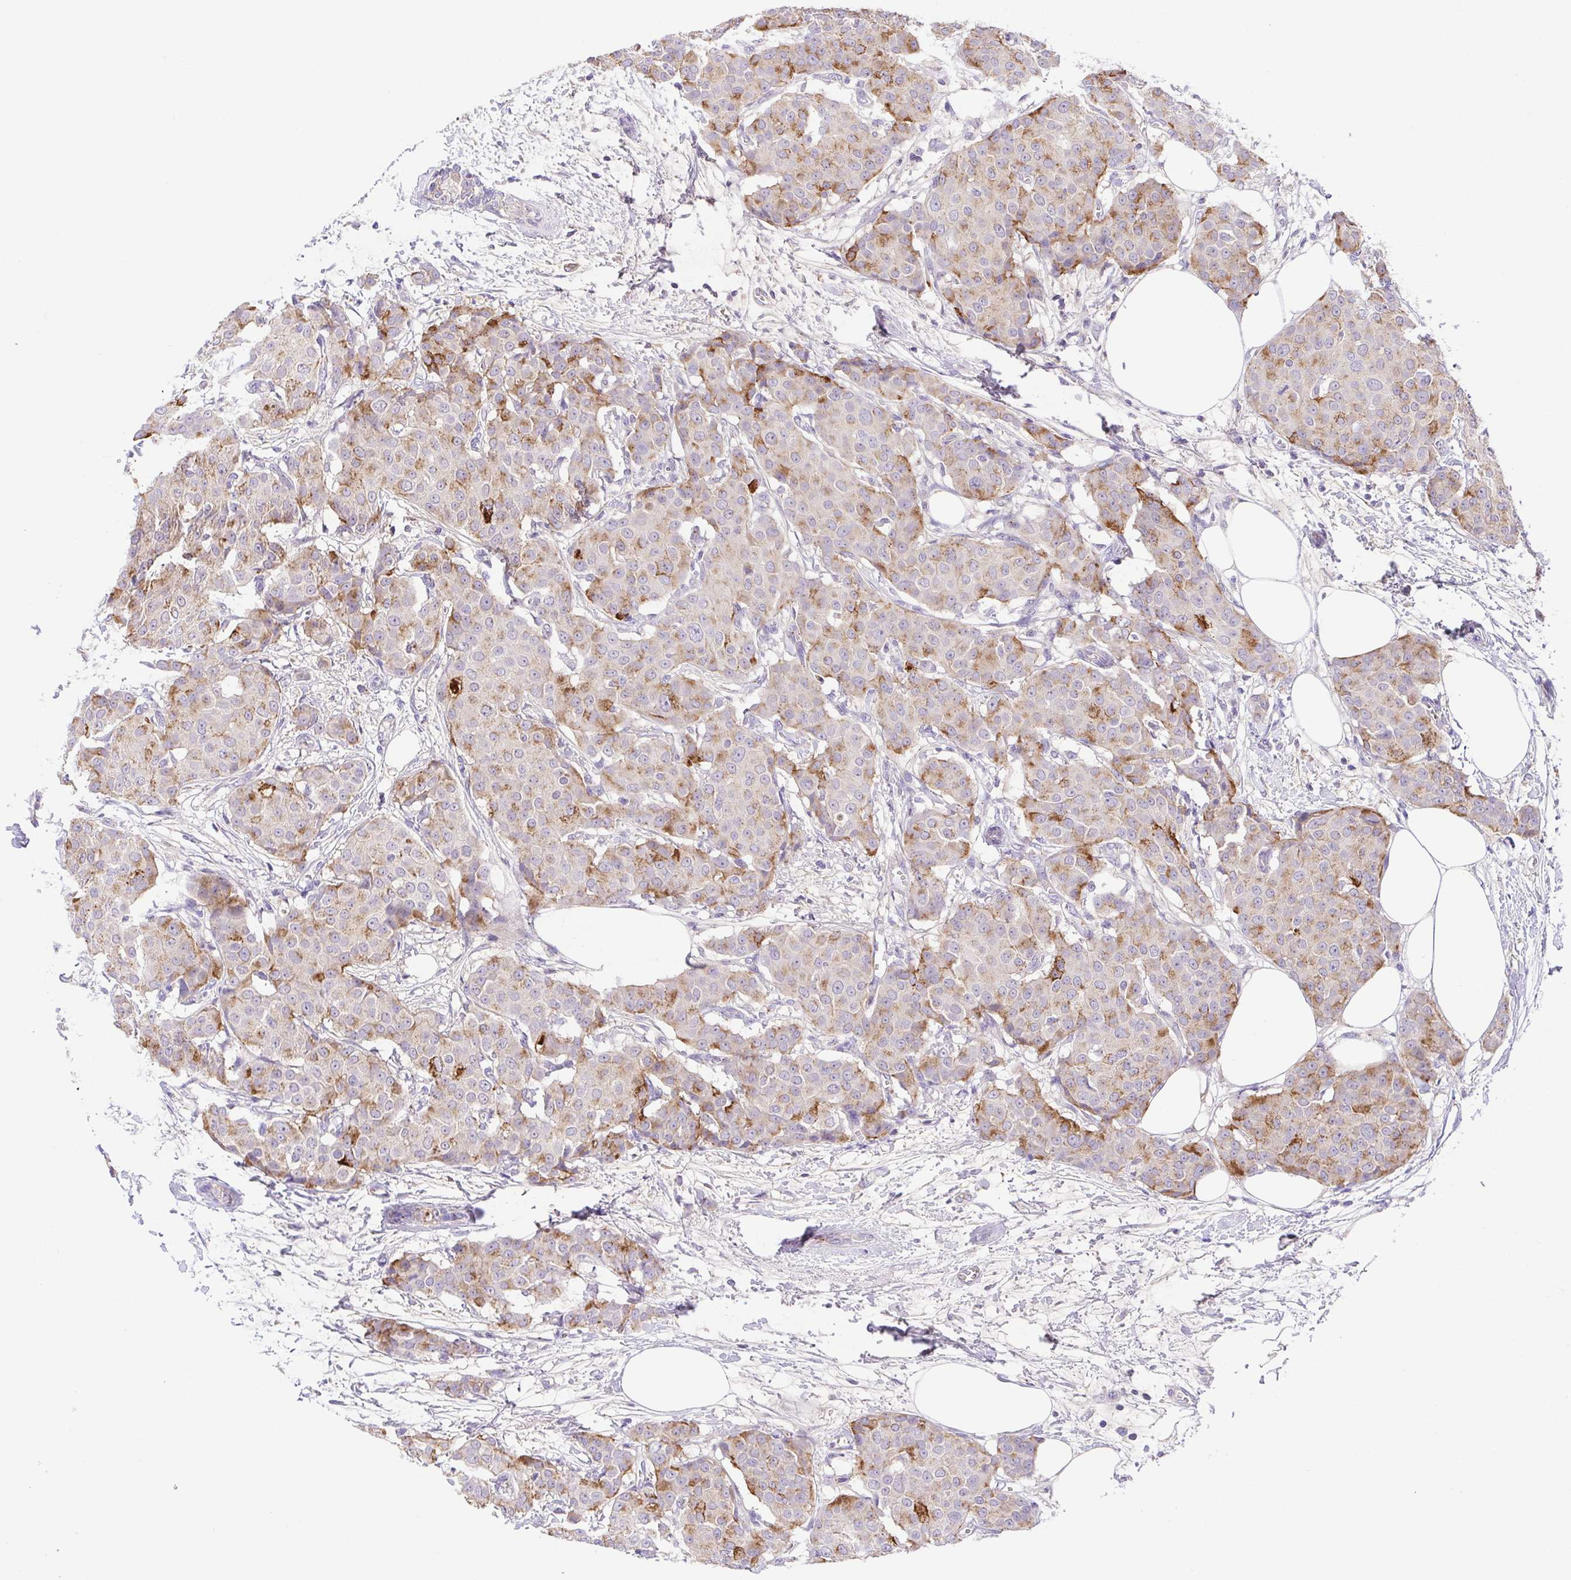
{"staining": {"intensity": "moderate", "quantity": "<25%", "location": "cytoplasmic/membranous"}, "tissue": "breast cancer", "cell_type": "Tumor cells", "image_type": "cancer", "snomed": [{"axis": "morphology", "description": "Duct carcinoma"}, {"axis": "topography", "description": "Breast"}], "caption": "Protein staining of breast cancer (intraductal carcinoma) tissue shows moderate cytoplasmic/membranous expression in about <25% of tumor cells.", "gene": "SLC13A1", "patient": {"sex": "female", "age": 91}}